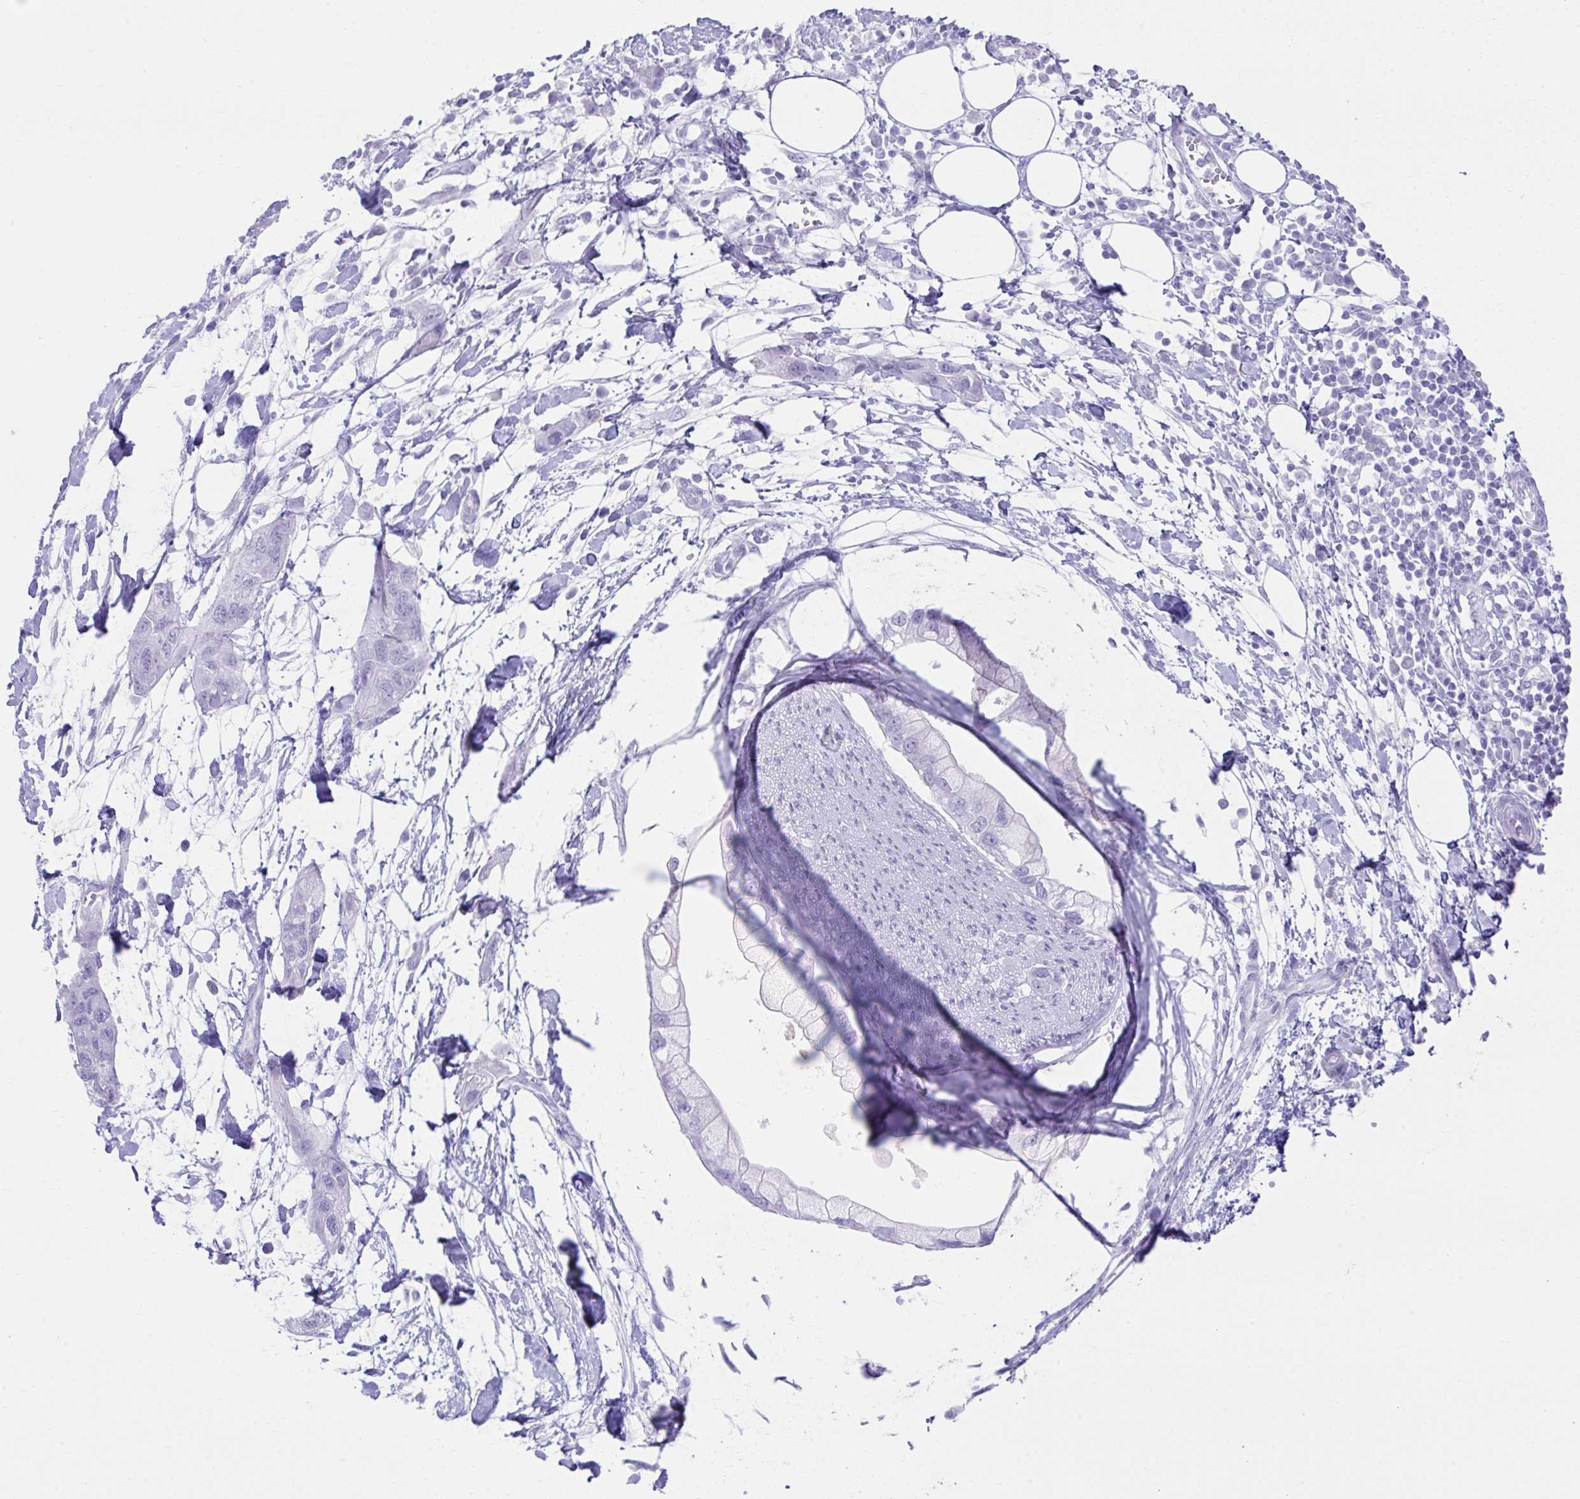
{"staining": {"intensity": "negative", "quantity": "none", "location": "none"}, "tissue": "pancreatic cancer", "cell_type": "Tumor cells", "image_type": "cancer", "snomed": [{"axis": "morphology", "description": "Adenocarcinoma, NOS"}, {"axis": "topography", "description": "Pancreas"}], "caption": "The immunohistochemistry micrograph has no significant staining in tumor cells of pancreatic cancer (adenocarcinoma) tissue.", "gene": "PSCA", "patient": {"sex": "female", "age": 73}}